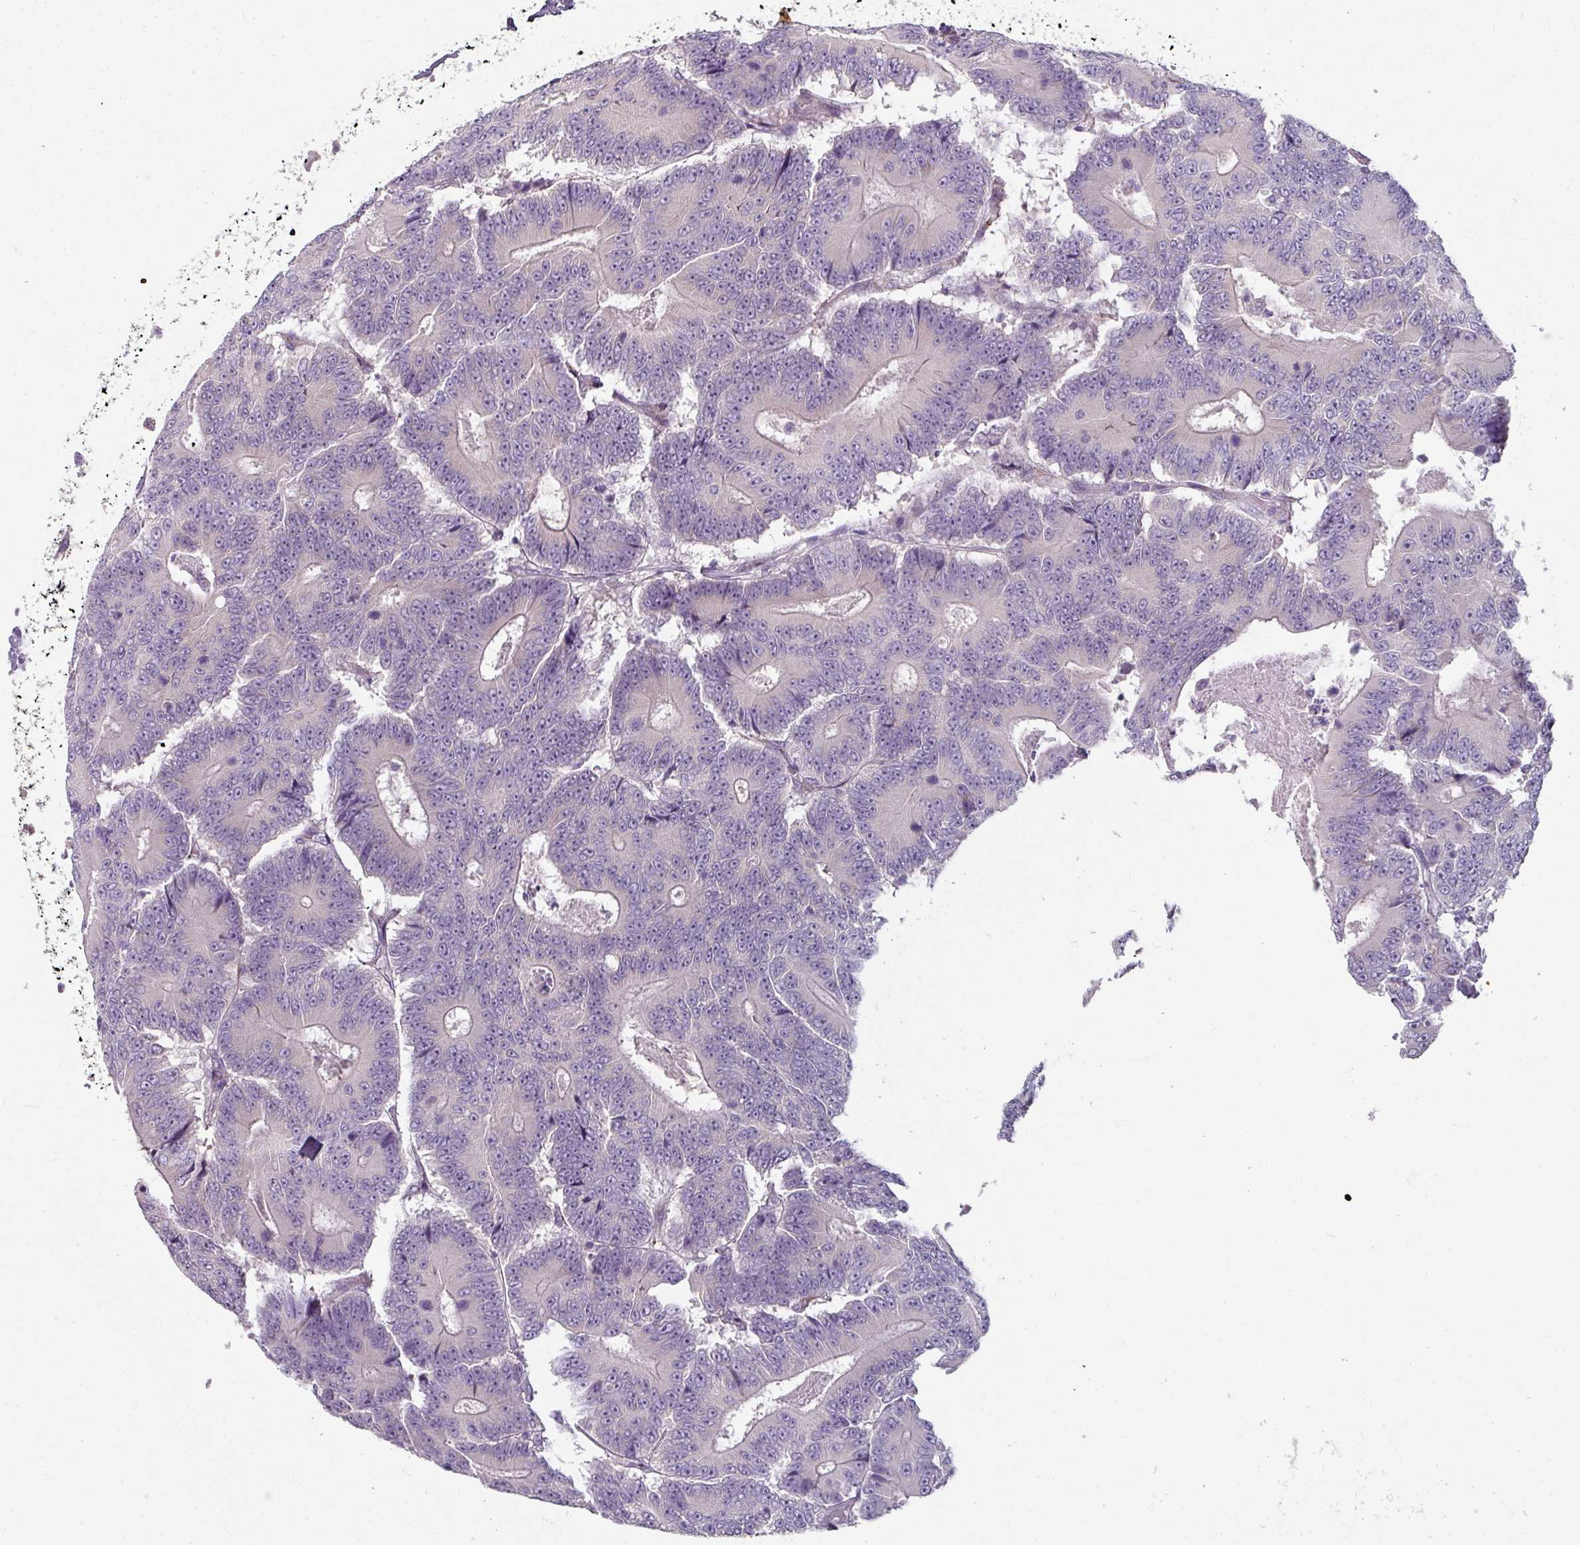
{"staining": {"intensity": "negative", "quantity": "none", "location": "none"}, "tissue": "colorectal cancer", "cell_type": "Tumor cells", "image_type": "cancer", "snomed": [{"axis": "morphology", "description": "Adenocarcinoma, NOS"}, {"axis": "topography", "description": "Colon"}], "caption": "Immunohistochemical staining of human colorectal cancer (adenocarcinoma) demonstrates no significant staining in tumor cells. The staining is performed using DAB (3,3'-diaminobenzidine) brown chromogen with nuclei counter-stained in using hematoxylin.", "gene": "FHAD1", "patient": {"sex": "male", "age": 83}}